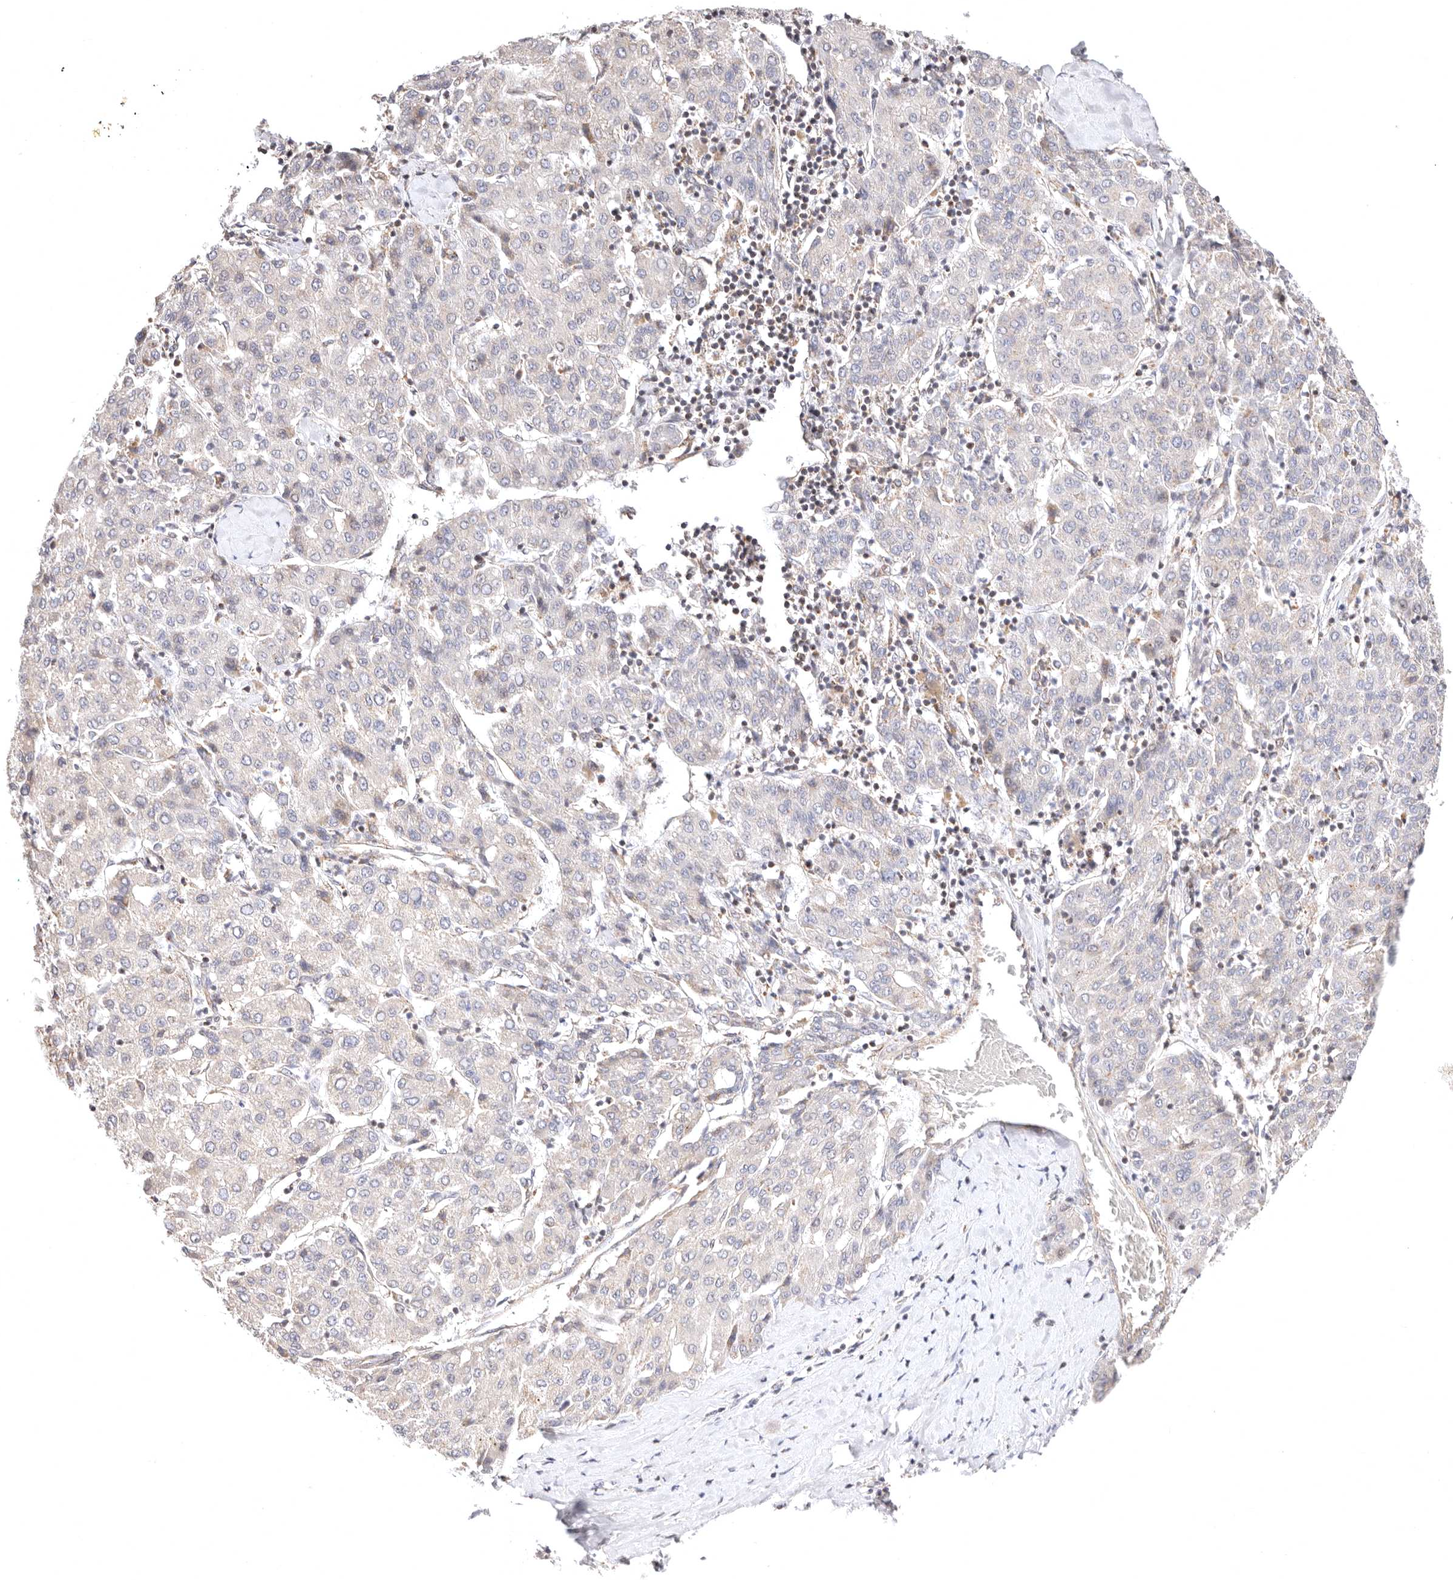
{"staining": {"intensity": "negative", "quantity": "none", "location": "none"}, "tissue": "liver cancer", "cell_type": "Tumor cells", "image_type": "cancer", "snomed": [{"axis": "morphology", "description": "Carcinoma, Hepatocellular, NOS"}, {"axis": "topography", "description": "Liver"}], "caption": "This is an immunohistochemistry image of human liver cancer (hepatocellular carcinoma). There is no positivity in tumor cells.", "gene": "KCMF1", "patient": {"sex": "male", "age": 65}}